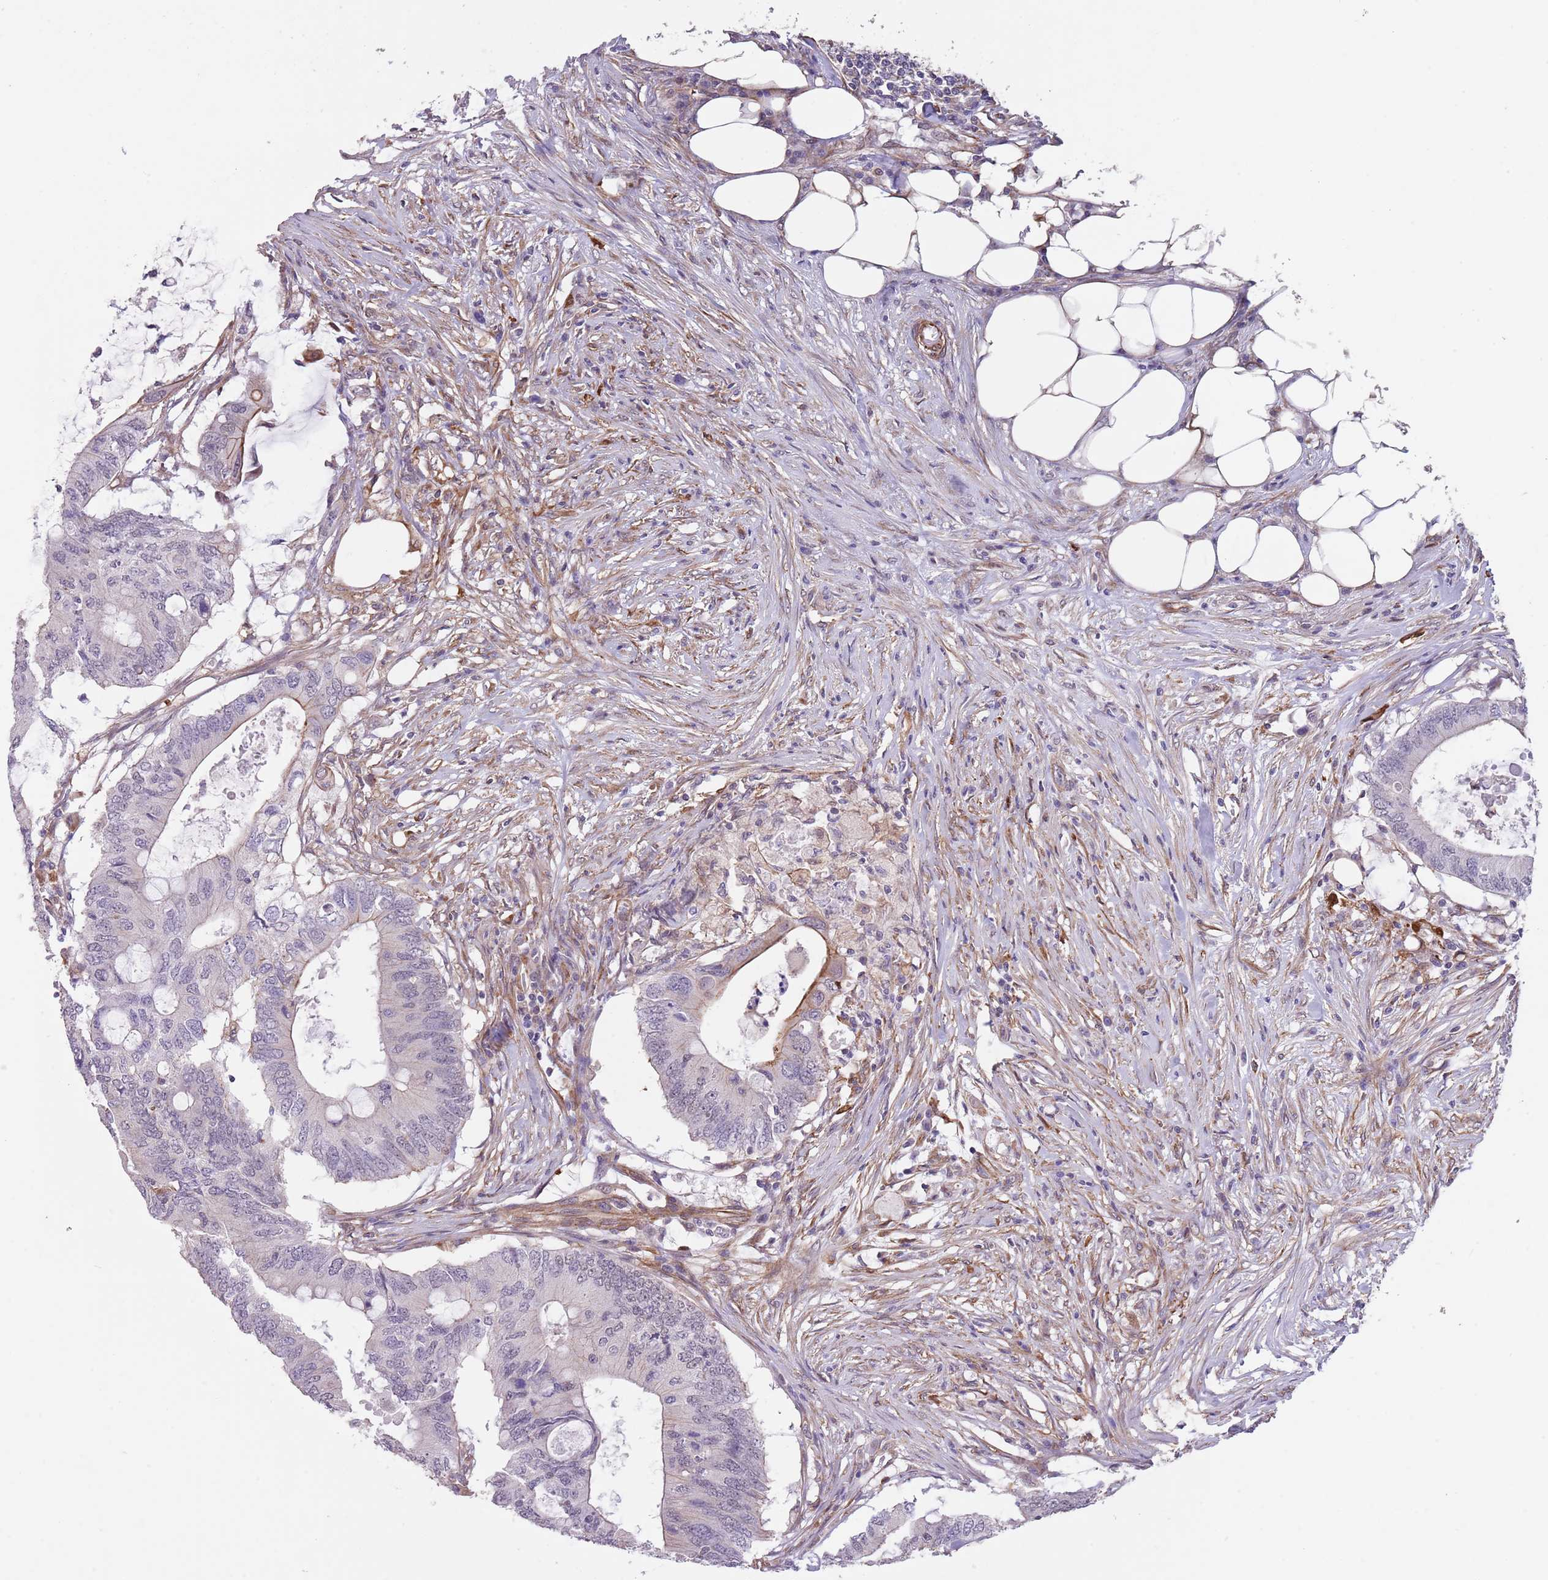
{"staining": {"intensity": "moderate", "quantity": "<25%", "location": "cytoplasmic/membranous"}, "tissue": "colorectal cancer", "cell_type": "Tumor cells", "image_type": "cancer", "snomed": [{"axis": "morphology", "description": "Adenocarcinoma, NOS"}, {"axis": "topography", "description": "Colon"}], "caption": "An image of colorectal cancer (adenocarcinoma) stained for a protein reveals moderate cytoplasmic/membranous brown staining in tumor cells. Using DAB (3,3'-diaminobenzidine) (brown) and hematoxylin (blue) stains, captured at high magnification using brightfield microscopy.", "gene": "CREBZF", "patient": {"sex": "male", "age": 71}}